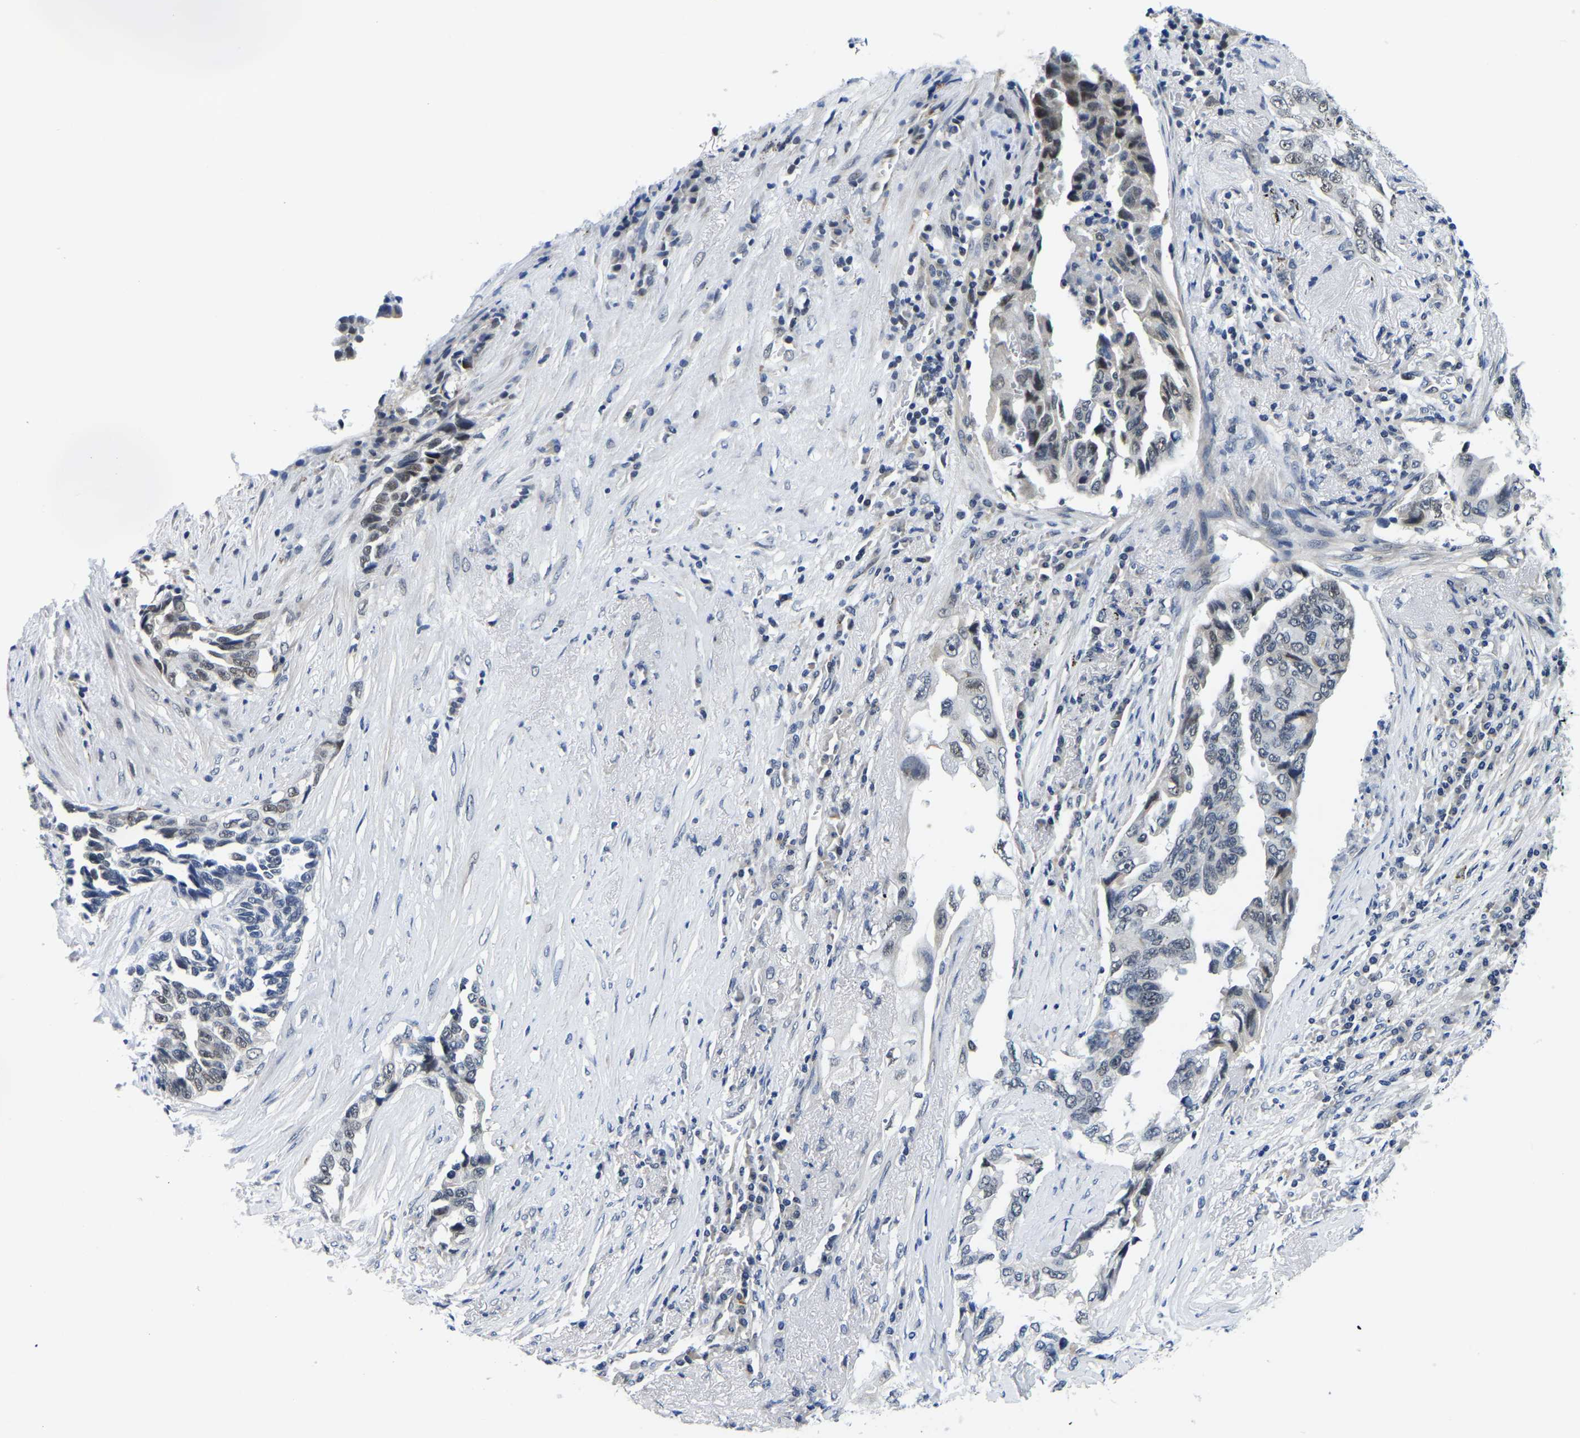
{"staining": {"intensity": "weak", "quantity": "<25%", "location": "nuclear"}, "tissue": "lung cancer", "cell_type": "Tumor cells", "image_type": "cancer", "snomed": [{"axis": "morphology", "description": "Adenocarcinoma, NOS"}, {"axis": "topography", "description": "Lung"}], "caption": "Immunohistochemistry (IHC) image of neoplastic tissue: human adenocarcinoma (lung) stained with DAB displays no significant protein positivity in tumor cells. Nuclei are stained in blue.", "gene": "POLDIP3", "patient": {"sex": "female", "age": 51}}